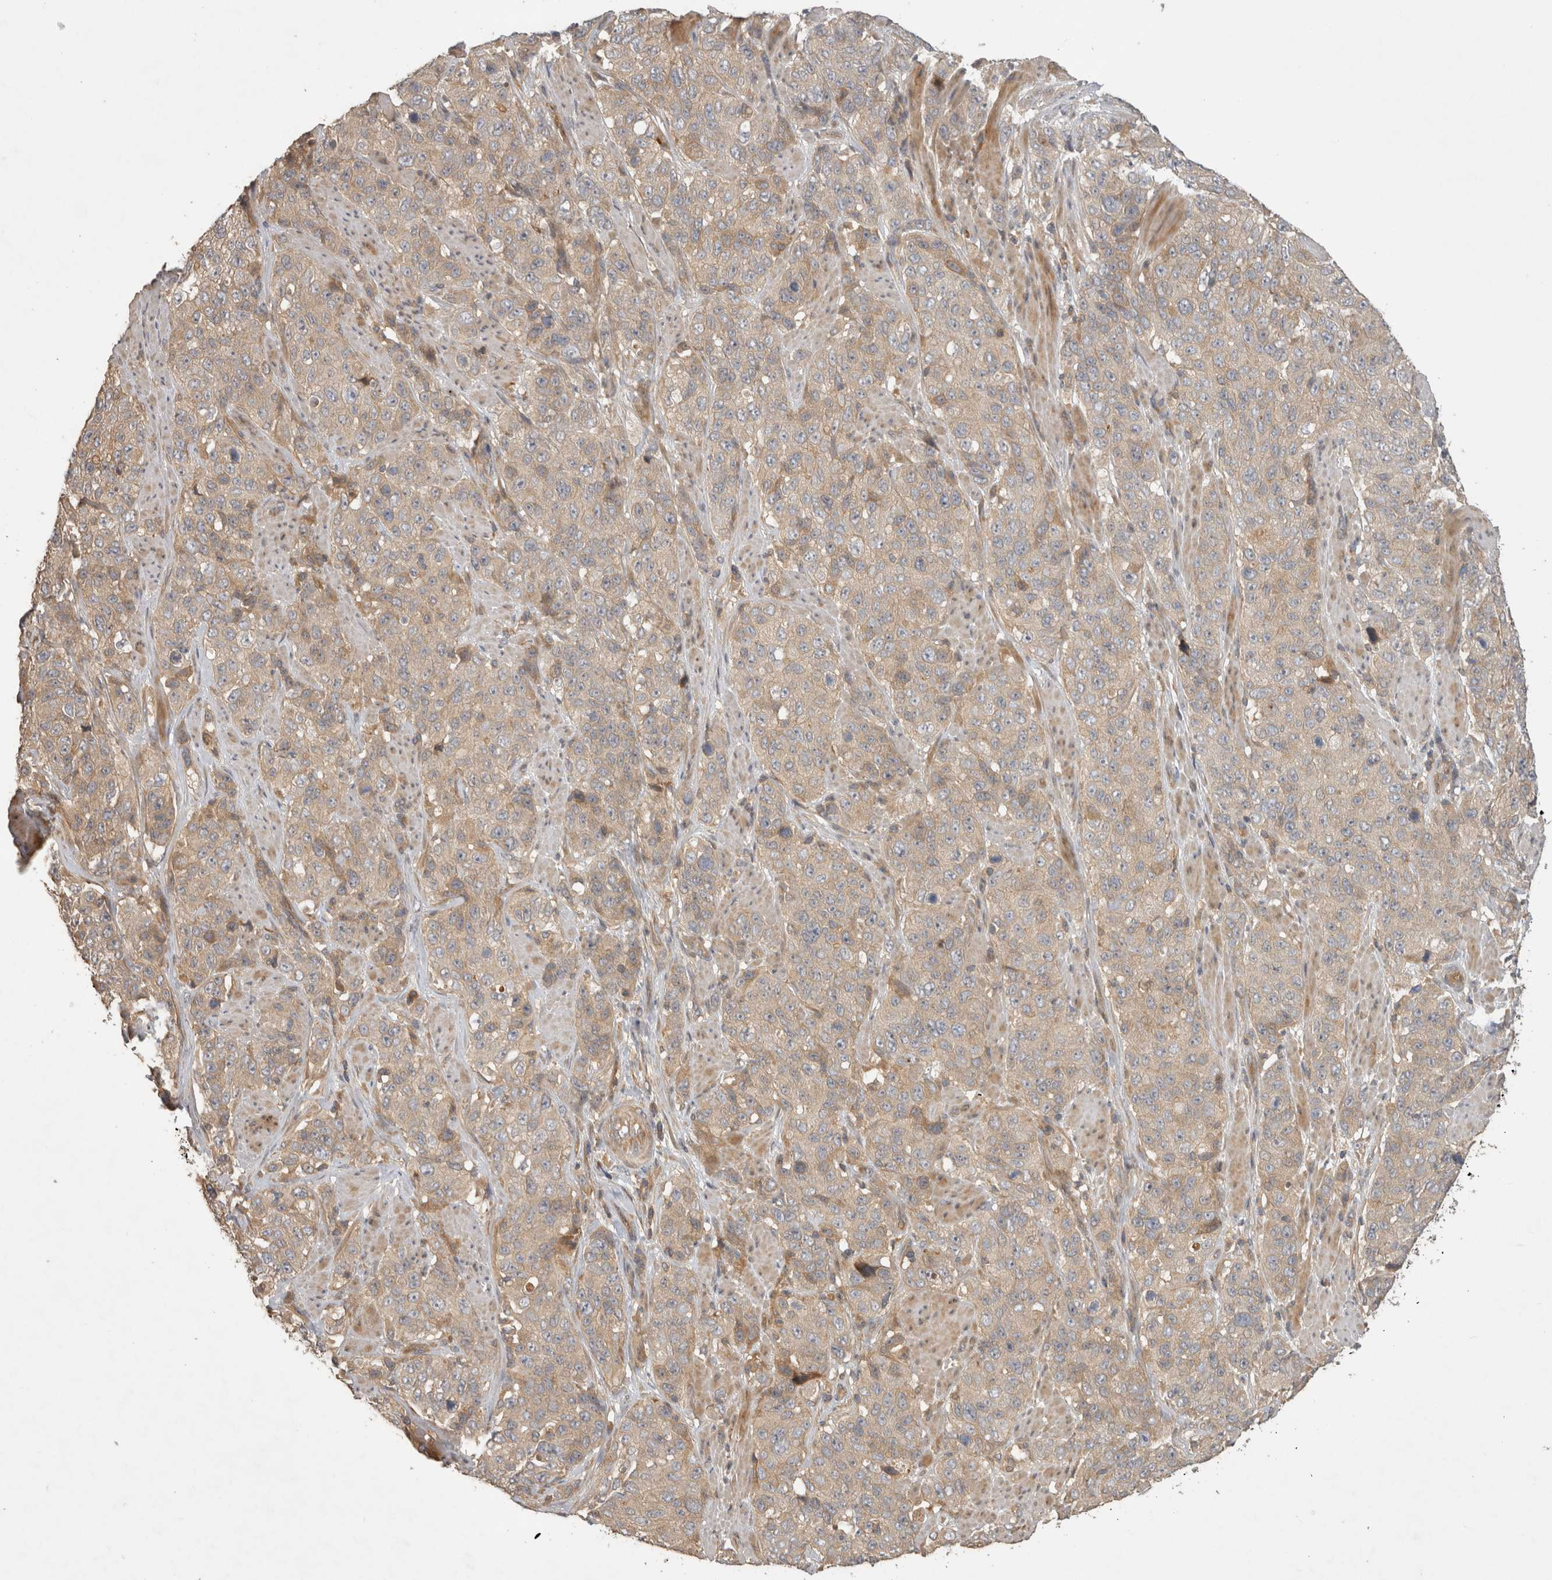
{"staining": {"intensity": "weak", "quantity": "<25%", "location": "cytoplasmic/membranous"}, "tissue": "stomach cancer", "cell_type": "Tumor cells", "image_type": "cancer", "snomed": [{"axis": "morphology", "description": "Adenocarcinoma, NOS"}, {"axis": "topography", "description": "Stomach"}], "caption": "An IHC photomicrograph of stomach cancer is shown. There is no staining in tumor cells of stomach cancer.", "gene": "PPP1R42", "patient": {"sex": "male", "age": 48}}